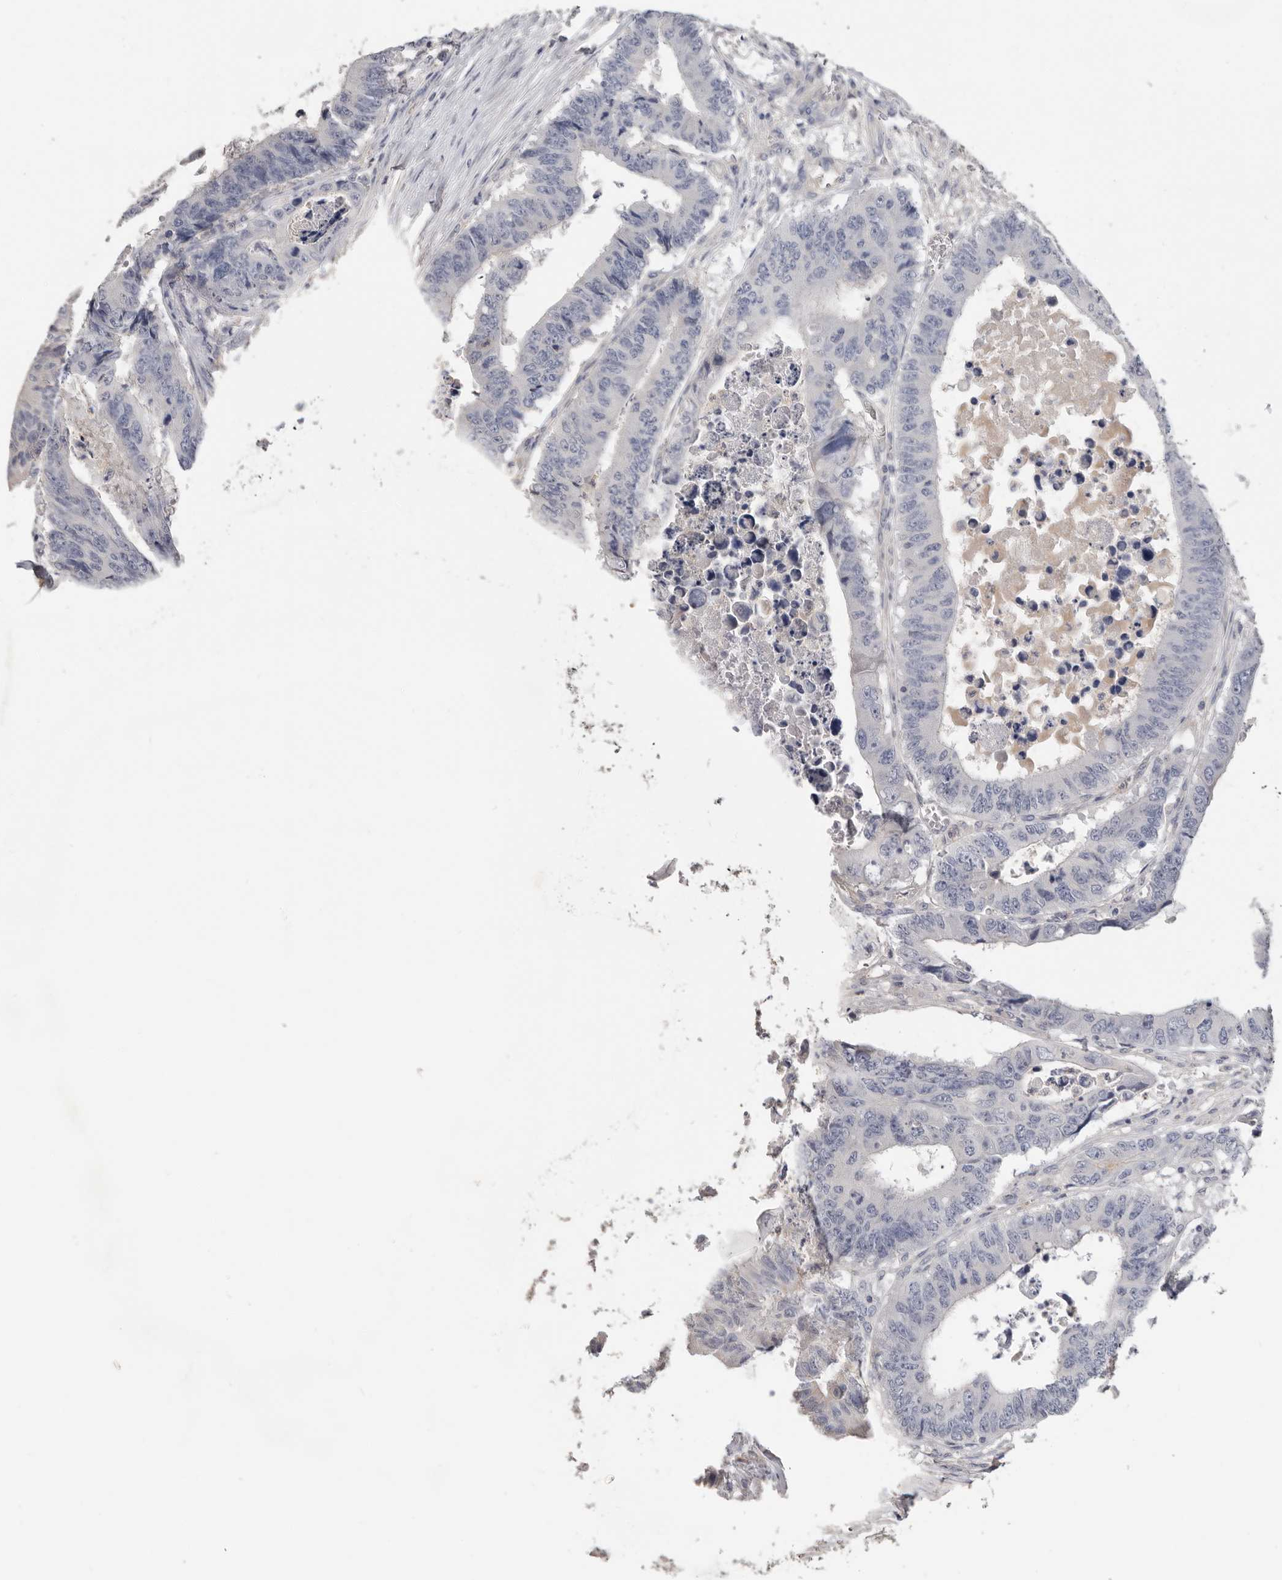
{"staining": {"intensity": "negative", "quantity": "none", "location": "none"}, "tissue": "colorectal cancer", "cell_type": "Tumor cells", "image_type": "cancer", "snomed": [{"axis": "morphology", "description": "Adenocarcinoma, NOS"}, {"axis": "topography", "description": "Rectum"}], "caption": "An immunohistochemistry (IHC) histopathology image of colorectal cancer (adenocarcinoma) is shown. There is no staining in tumor cells of colorectal cancer (adenocarcinoma).", "gene": "WDTC1", "patient": {"sex": "male", "age": 84}}